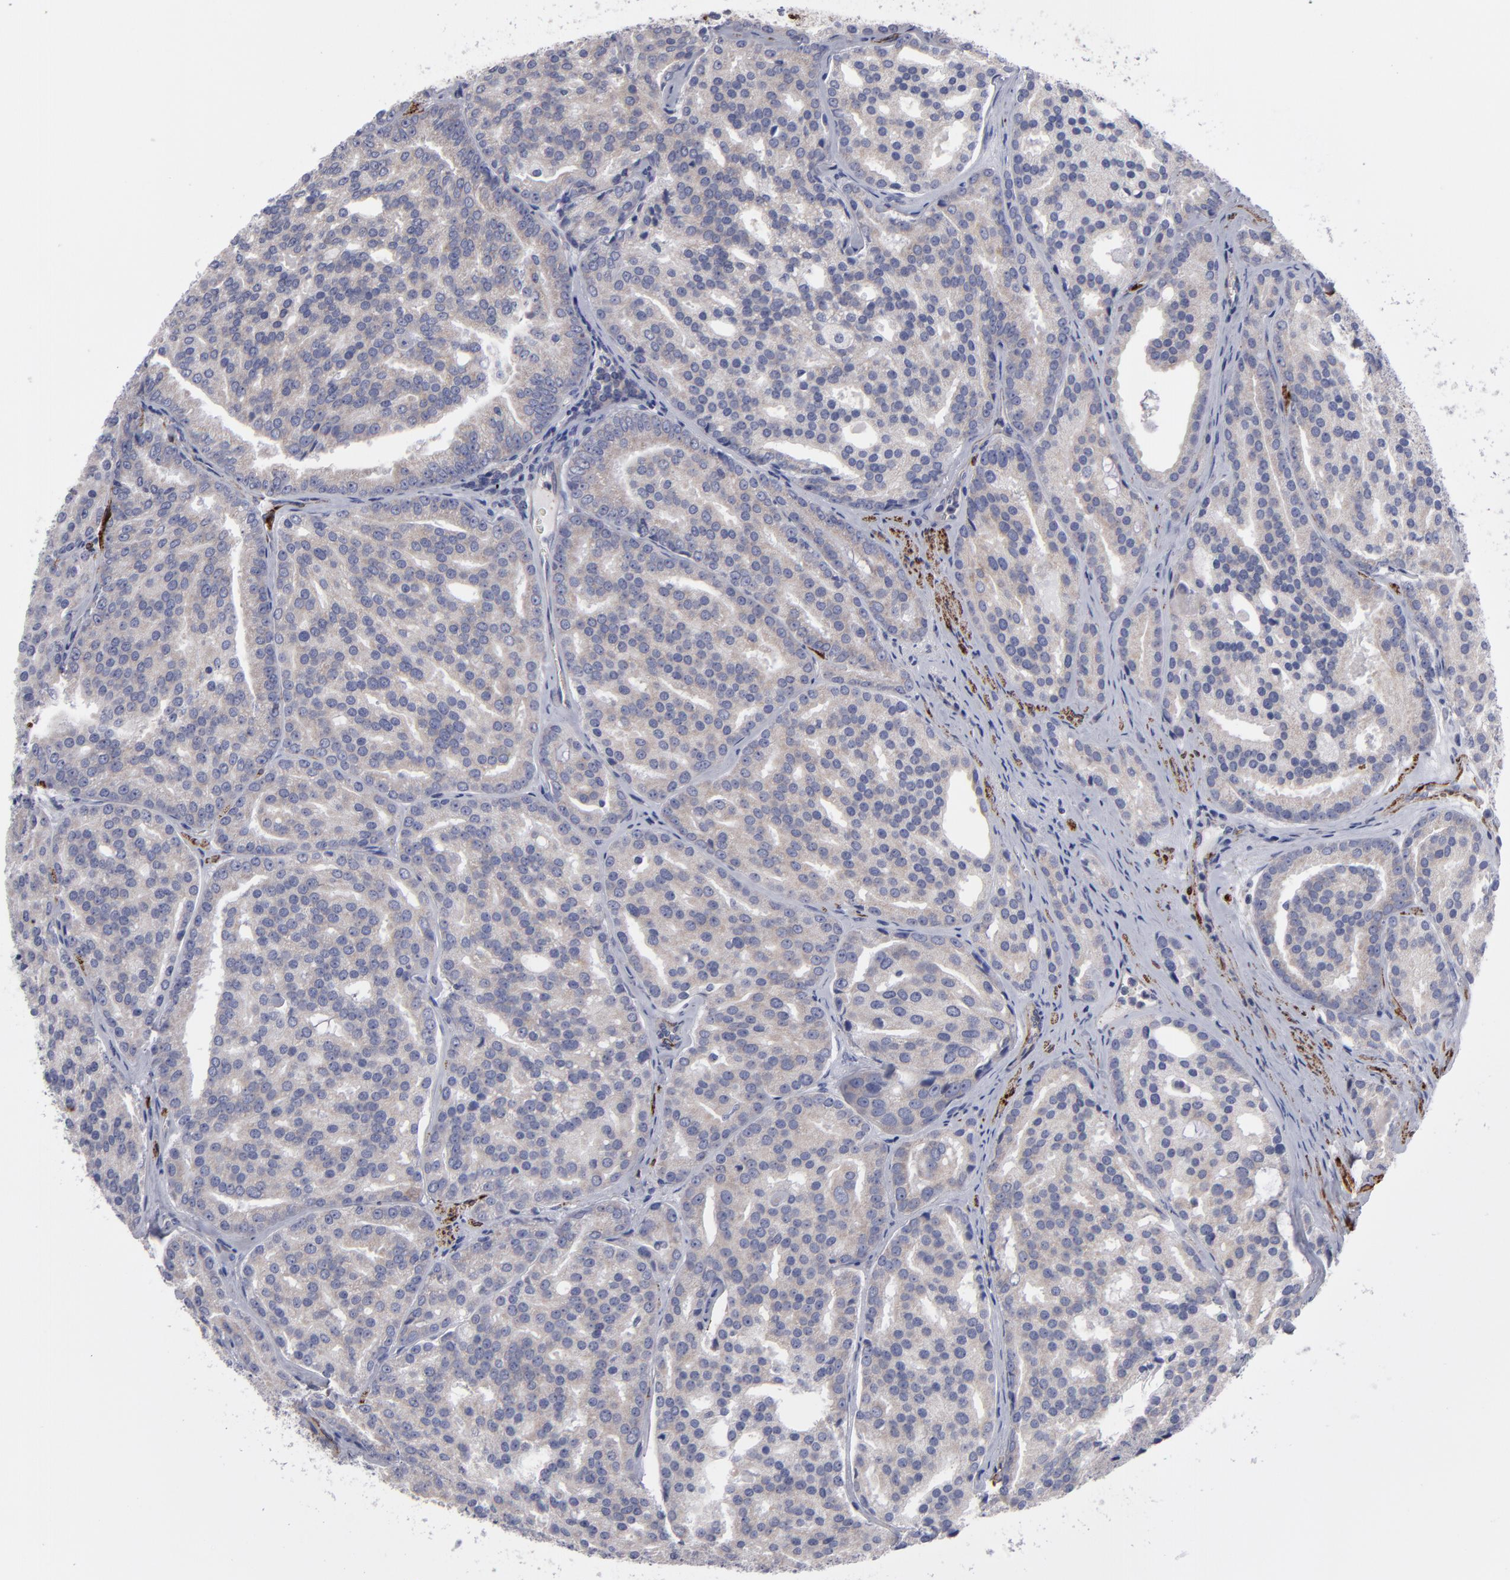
{"staining": {"intensity": "weak", "quantity": ">75%", "location": "cytoplasmic/membranous"}, "tissue": "prostate cancer", "cell_type": "Tumor cells", "image_type": "cancer", "snomed": [{"axis": "morphology", "description": "Adenocarcinoma, High grade"}, {"axis": "topography", "description": "Prostate"}], "caption": "Protein expression analysis of prostate cancer (adenocarcinoma (high-grade)) reveals weak cytoplasmic/membranous expression in approximately >75% of tumor cells.", "gene": "SLMAP", "patient": {"sex": "male", "age": 64}}